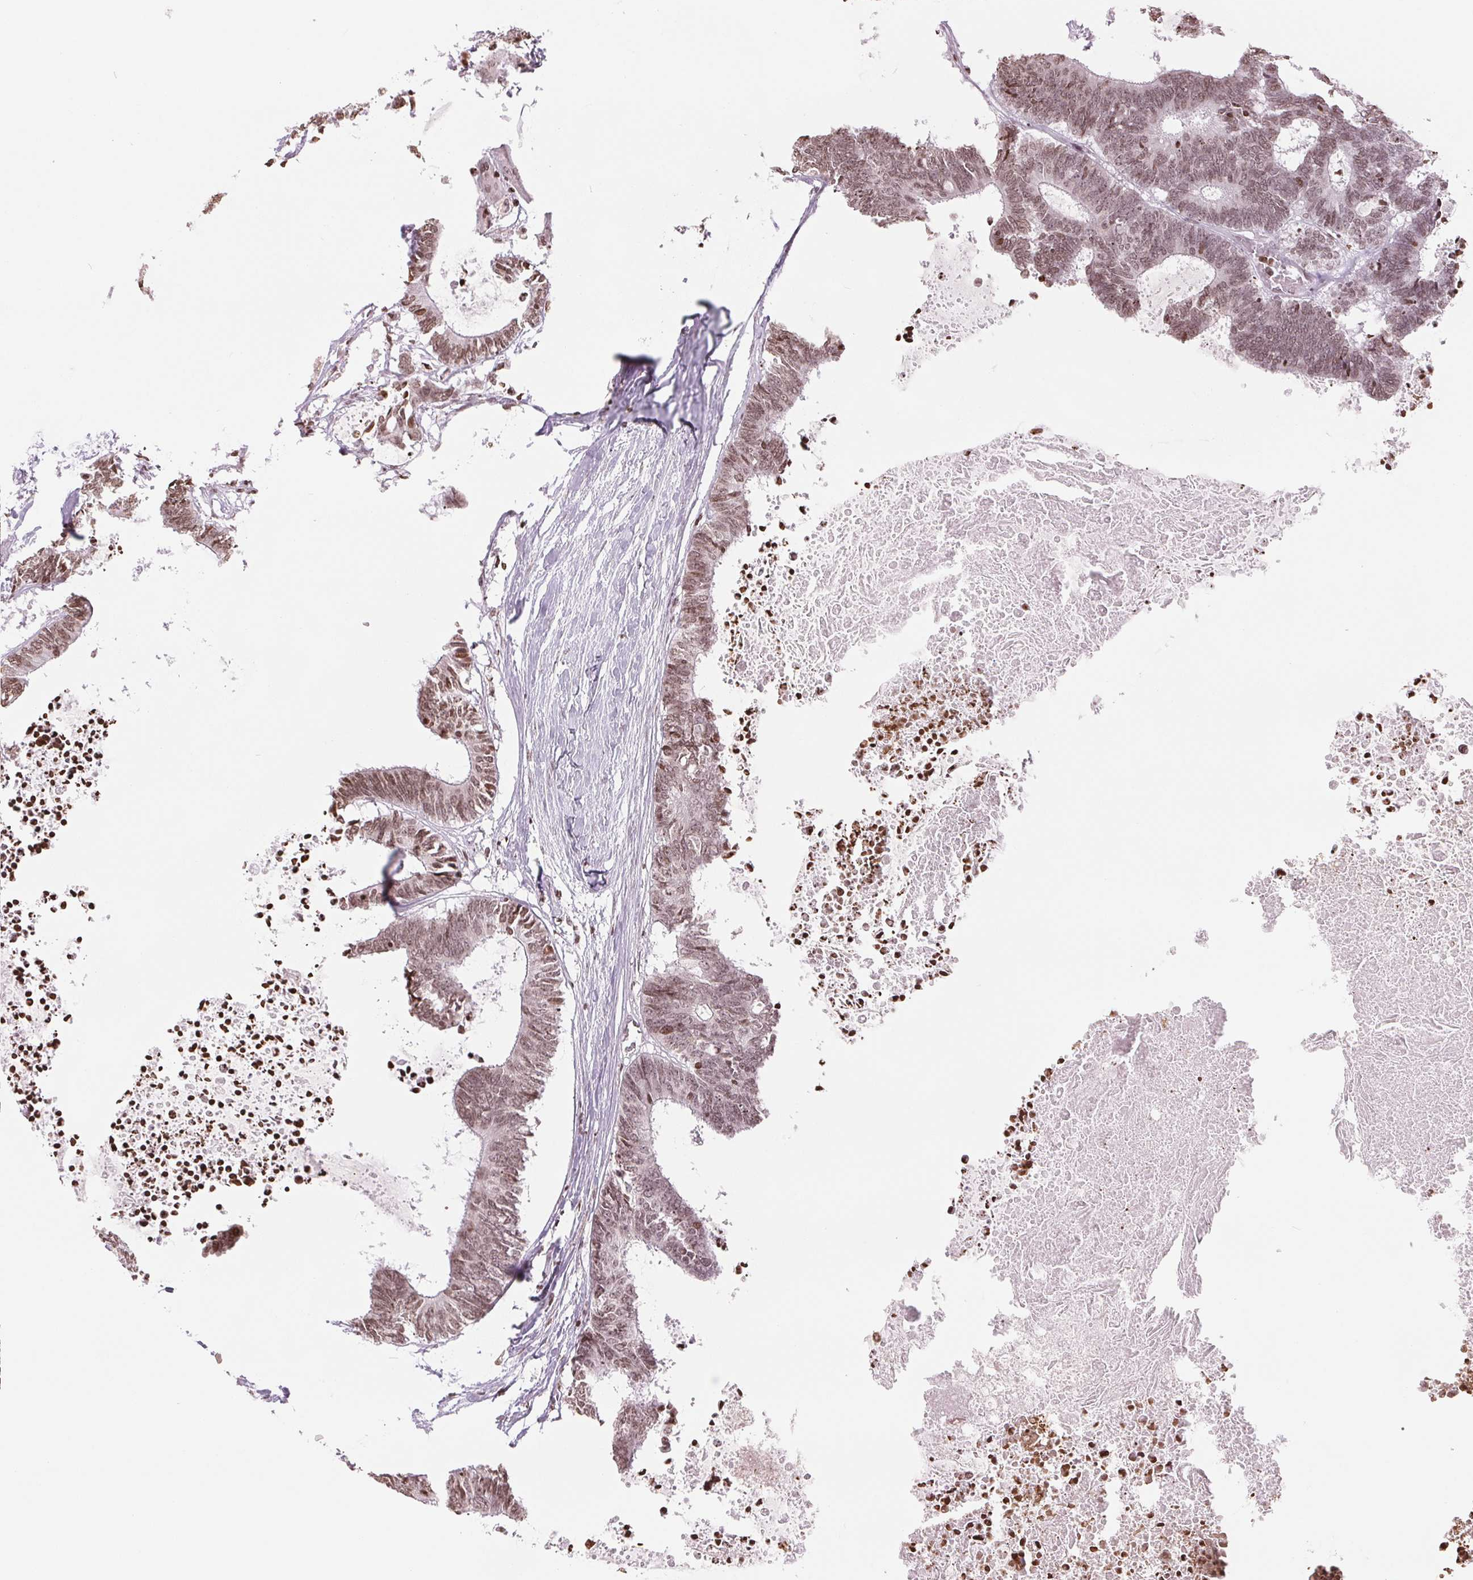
{"staining": {"intensity": "moderate", "quantity": ">75%", "location": "nuclear"}, "tissue": "colorectal cancer", "cell_type": "Tumor cells", "image_type": "cancer", "snomed": [{"axis": "morphology", "description": "Adenocarcinoma, NOS"}, {"axis": "topography", "description": "Colon"}, {"axis": "topography", "description": "Rectum"}], "caption": "Colorectal adenocarcinoma stained with IHC exhibits moderate nuclear staining in about >75% of tumor cells. (Stains: DAB (3,3'-diaminobenzidine) in brown, nuclei in blue, Microscopy: brightfield microscopy at high magnification).", "gene": "SMIM12", "patient": {"sex": "male", "age": 57}}